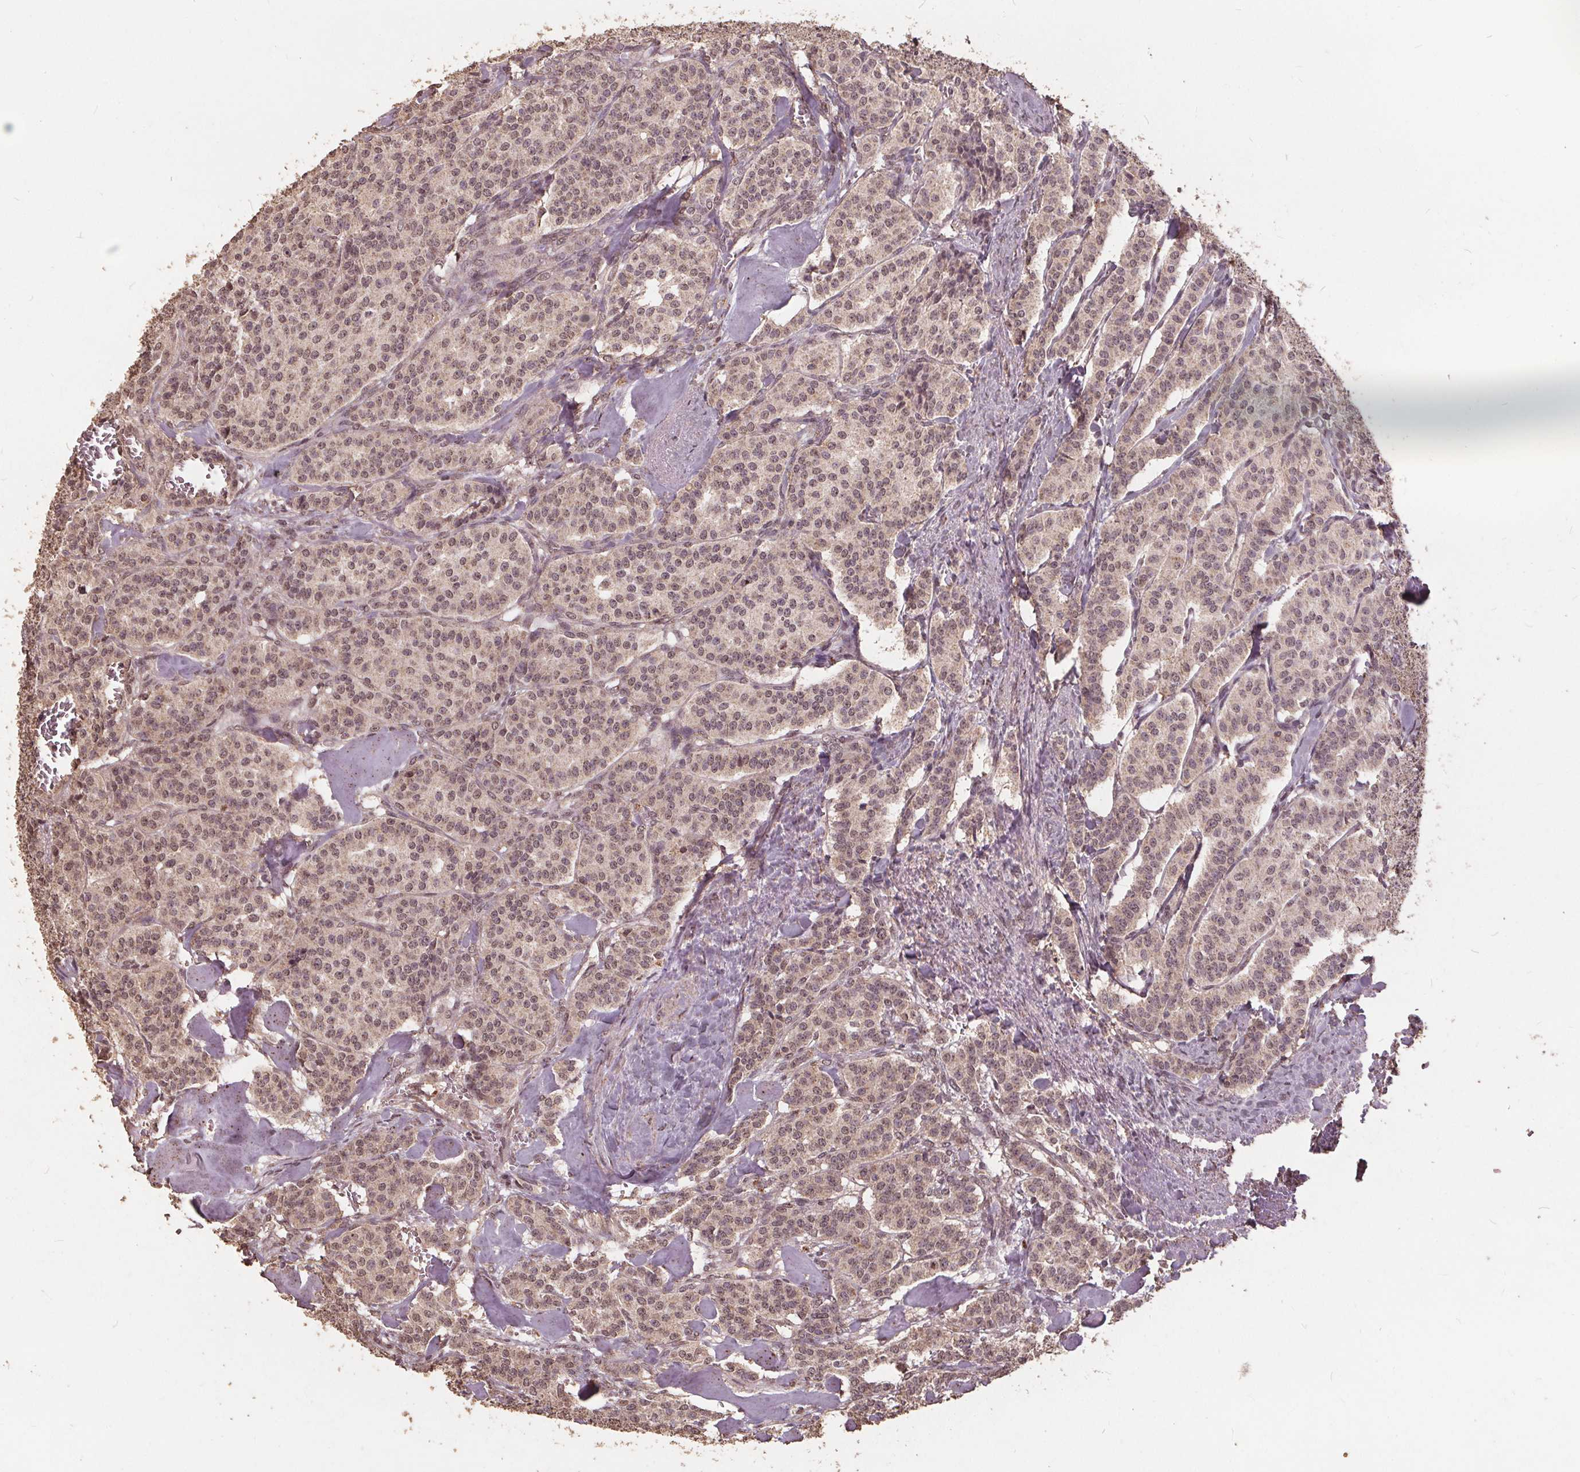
{"staining": {"intensity": "weak", "quantity": "25%-75%", "location": "nuclear"}, "tissue": "carcinoid", "cell_type": "Tumor cells", "image_type": "cancer", "snomed": [{"axis": "morphology", "description": "Normal tissue, NOS"}, {"axis": "morphology", "description": "Carcinoid, malignant, NOS"}, {"axis": "topography", "description": "Lung"}], "caption": "Immunohistochemical staining of carcinoid exhibits low levels of weak nuclear protein positivity in approximately 25%-75% of tumor cells. (DAB (3,3'-diaminobenzidine) IHC with brightfield microscopy, high magnification).", "gene": "DSG3", "patient": {"sex": "female", "age": 46}}